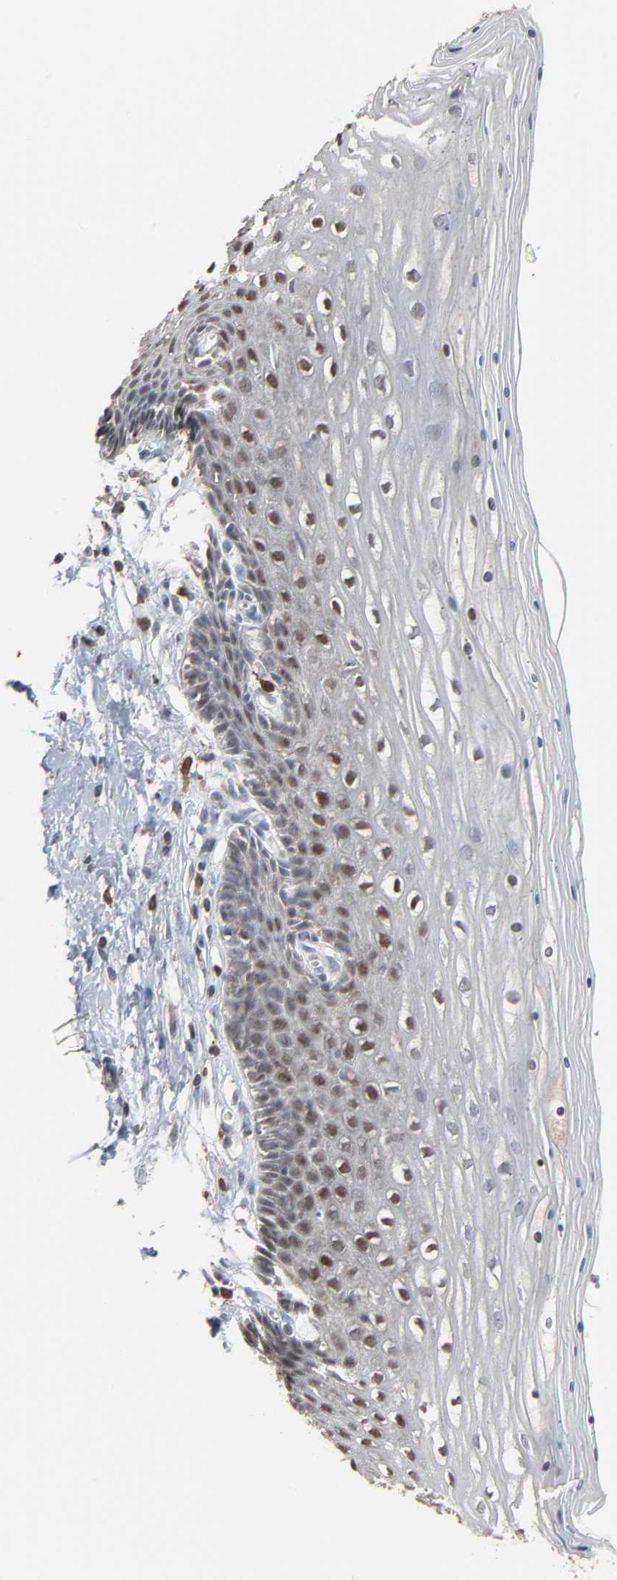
{"staining": {"intensity": "weak", "quantity": ">75%", "location": "cytoplasmic/membranous,nuclear"}, "tissue": "cervix", "cell_type": "Glandular cells", "image_type": "normal", "snomed": [{"axis": "morphology", "description": "Normal tissue, NOS"}, {"axis": "topography", "description": "Cervix"}], "caption": "IHC image of normal cervix: human cervix stained using IHC exhibits low levels of weak protein expression localized specifically in the cytoplasmic/membranous,nuclear of glandular cells, appearing as a cytoplasmic/membranous,nuclear brown color.", "gene": "DOCK8", "patient": {"sex": "female", "age": 39}}